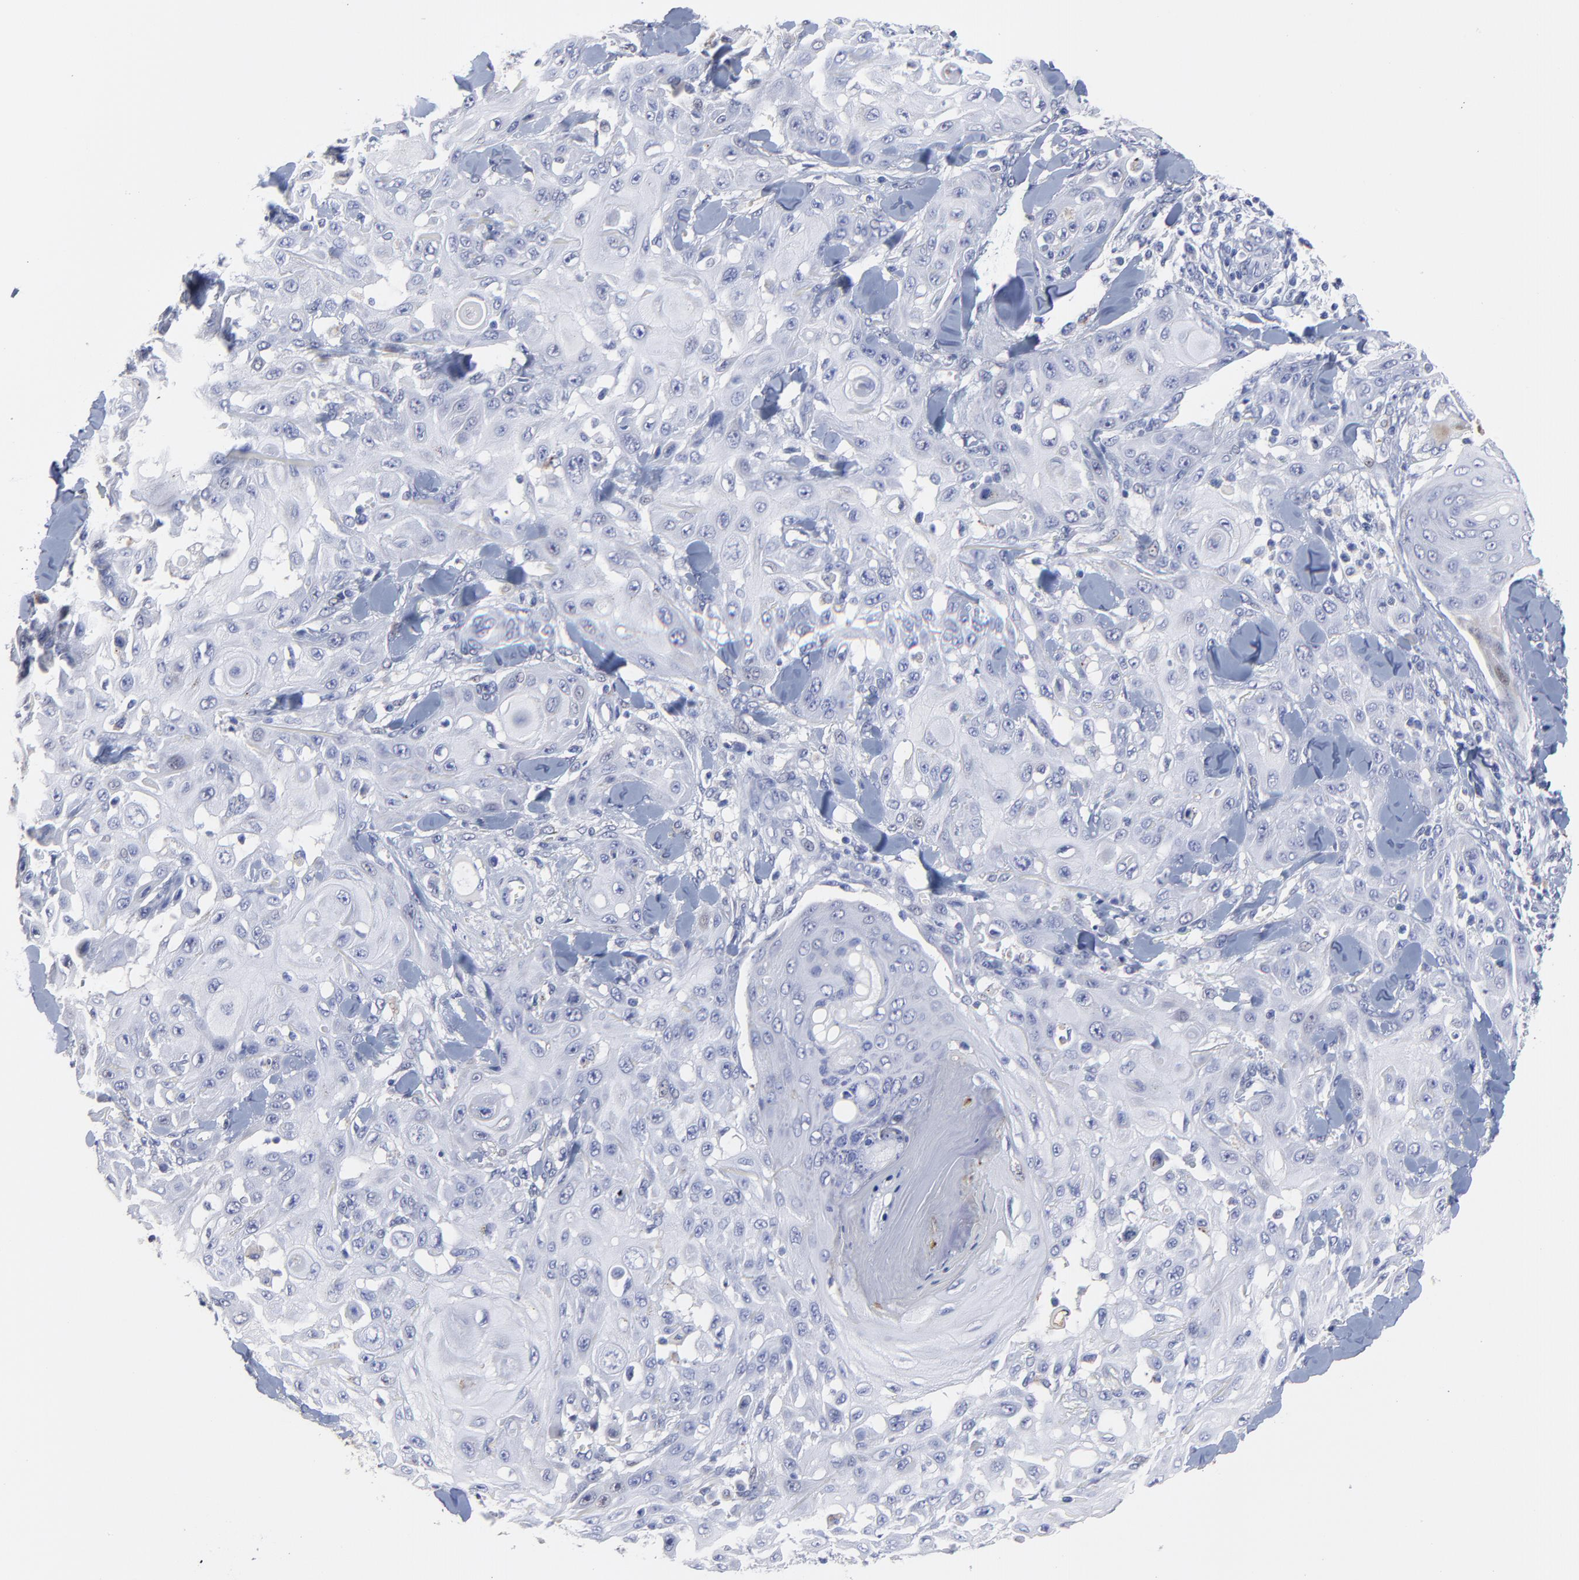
{"staining": {"intensity": "negative", "quantity": "none", "location": "none"}, "tissue": "skin cancer", "cell_type": "Tumor cells", "image_type": "cancer", "snomed": [{"axis": "morphology", "description": "Squamous cell carcinoma, NOS"}, {"axis": "topography", "description": "Skin"}], "caption": "DAB (3,3'-diaminobenzidine) immunohistochemical staining of skin cancer (squamous cell carcinoma) demonstrates no significant expression in tumor cells.", "gene": "SMARCA1", "patient": {"sex": "male", "age": 24}}